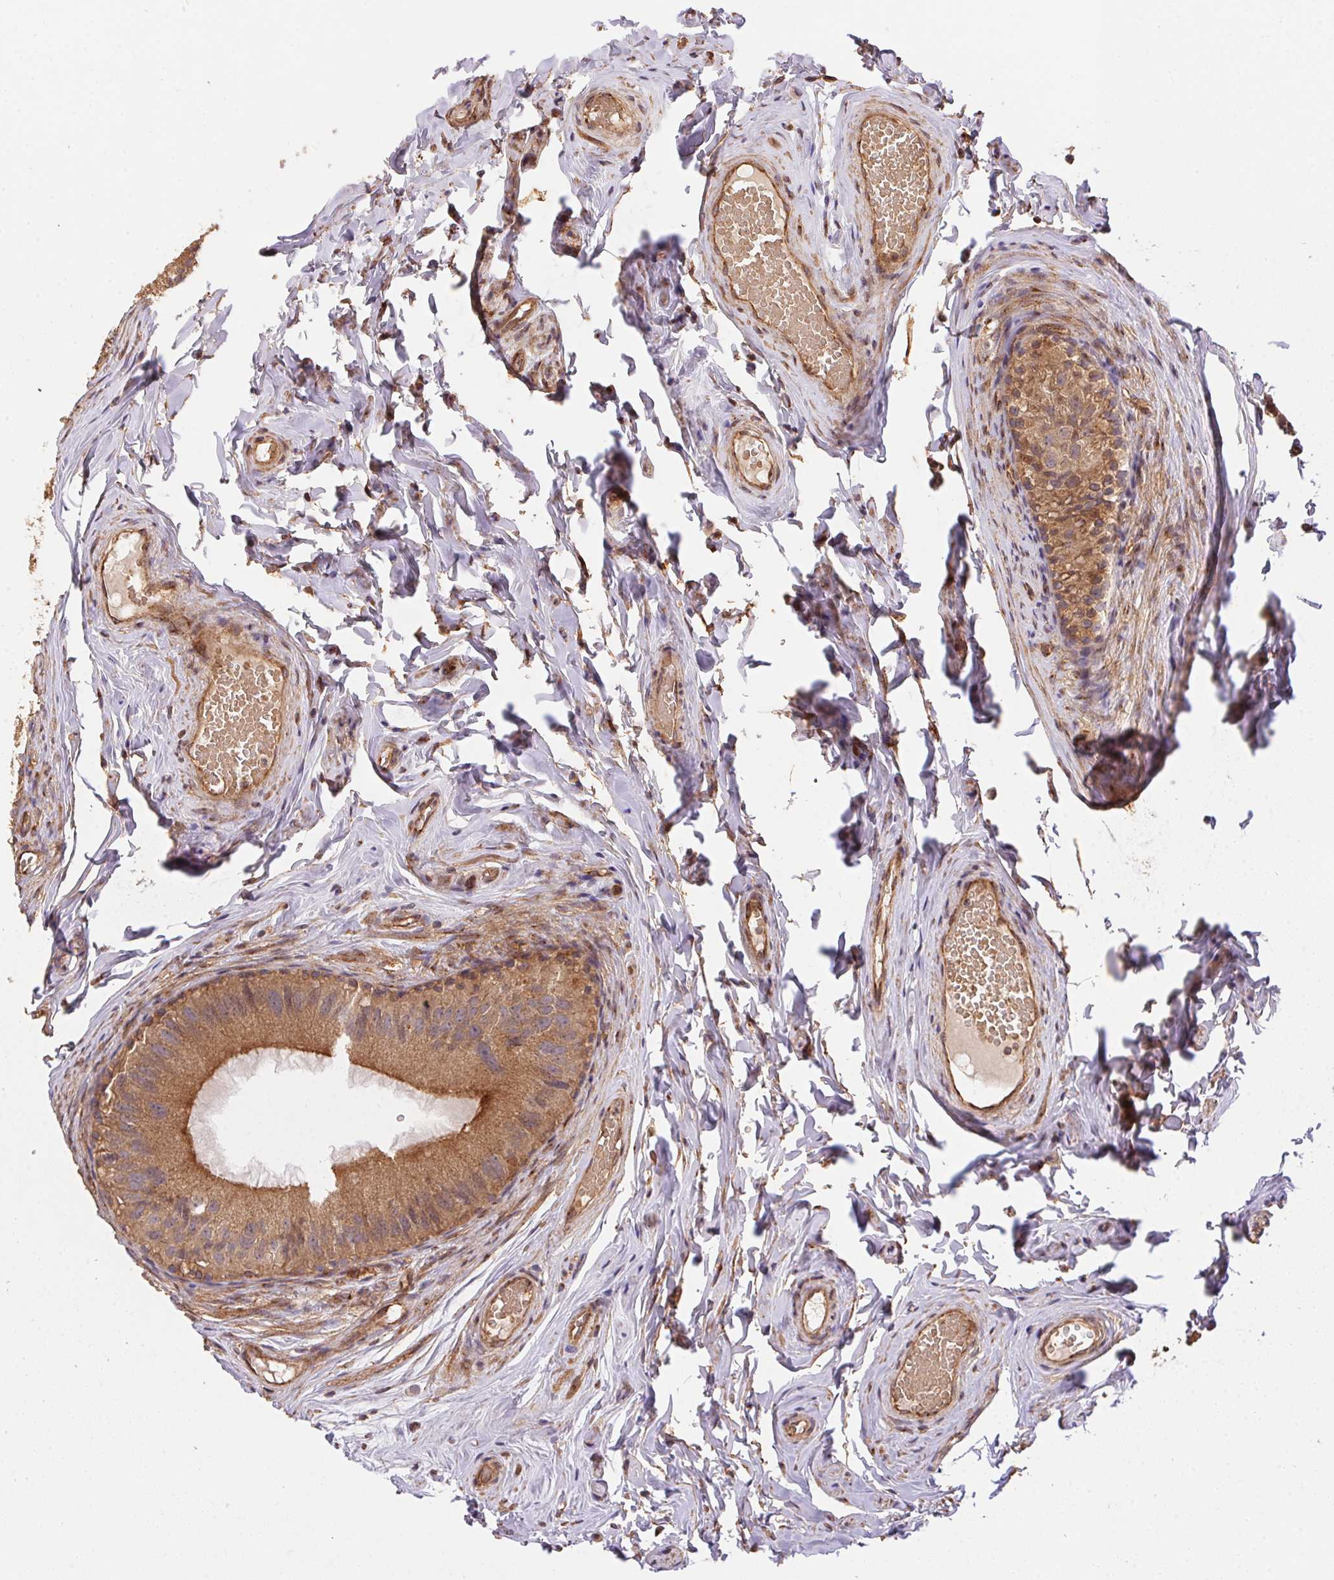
{"staining": {"intensity": "strong", "quantity": ">75%", "location": "cytoplasmic/membranous"}, "tissue": "epididymis", "cell_type": "Glandular cells", "image_type": "normal", "snomed": [{"axis": "morphology", "description": "Normal tissue, NOS"}, {"axis": "topography", "description": "Epididymis"}], "caption": "DAB immunohistochemical staining of unremarkable human epididymis exhibits strong cytoplasmic/membranous protein staining in approximately >75% of glandular cells.", "gene": "USE1", "patient": {"sex": "male", "age": 45}}